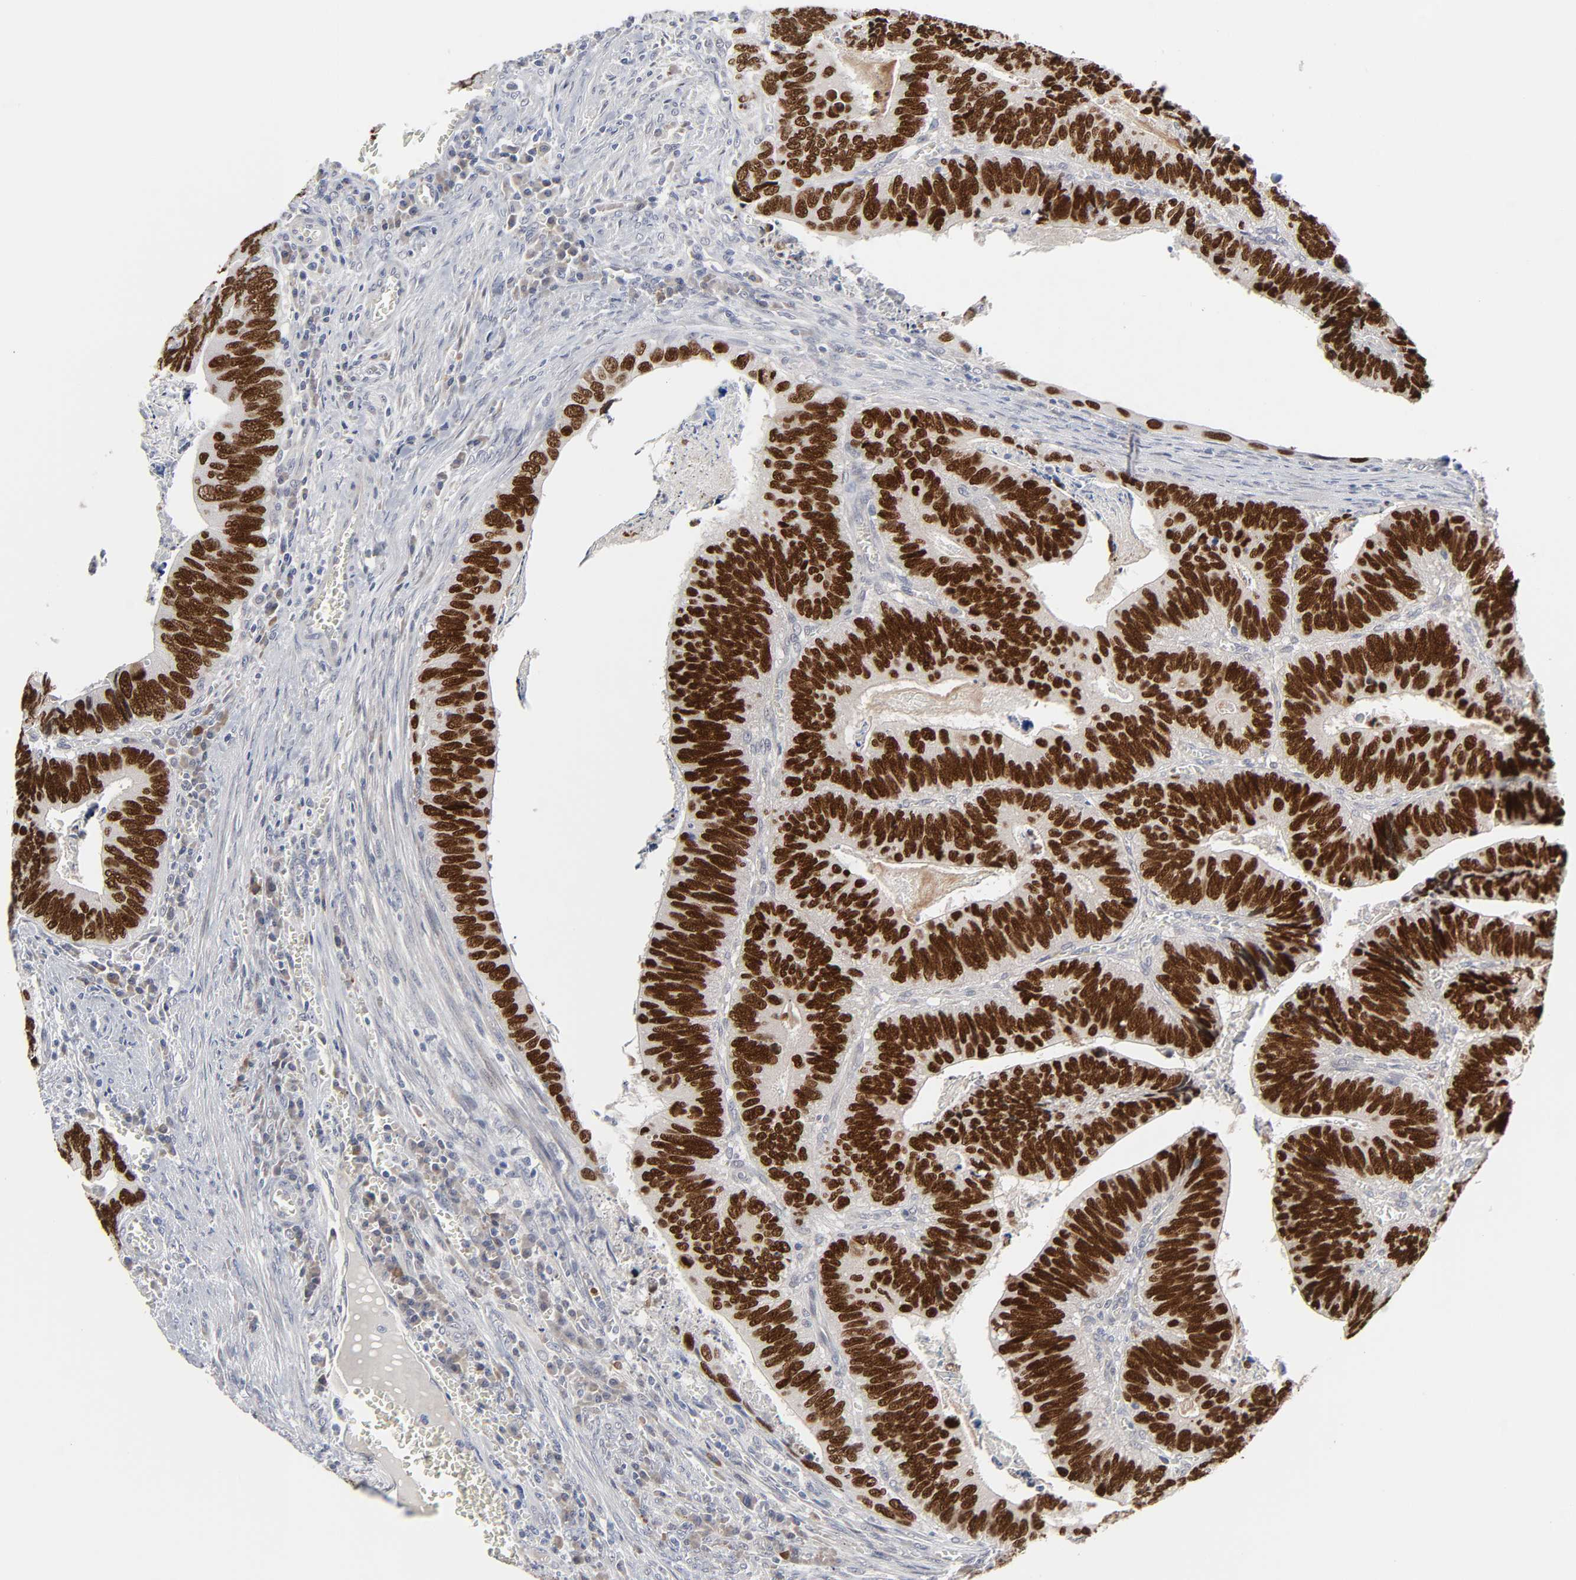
{"staining": {"intensity": "strong", "quantity": ">75%", "location": "nuclear"}, "tissue": "colorectal cancer", "cell_type": "Tumor cells", "image_type": "cancer", "snomed": [{"axis": "morphology", "description": "Adenocarcinoma, NOS"}, {"axis": "topography", "description": "Colon"}], "caption": "Adenocarcinoma (colorectal) stained with a brown dye demonstrates strong nuclear positive staining in about >75% of tumor cells.", "gene": "HNF4A", "patient": {"sex": "male", "age": 72}}